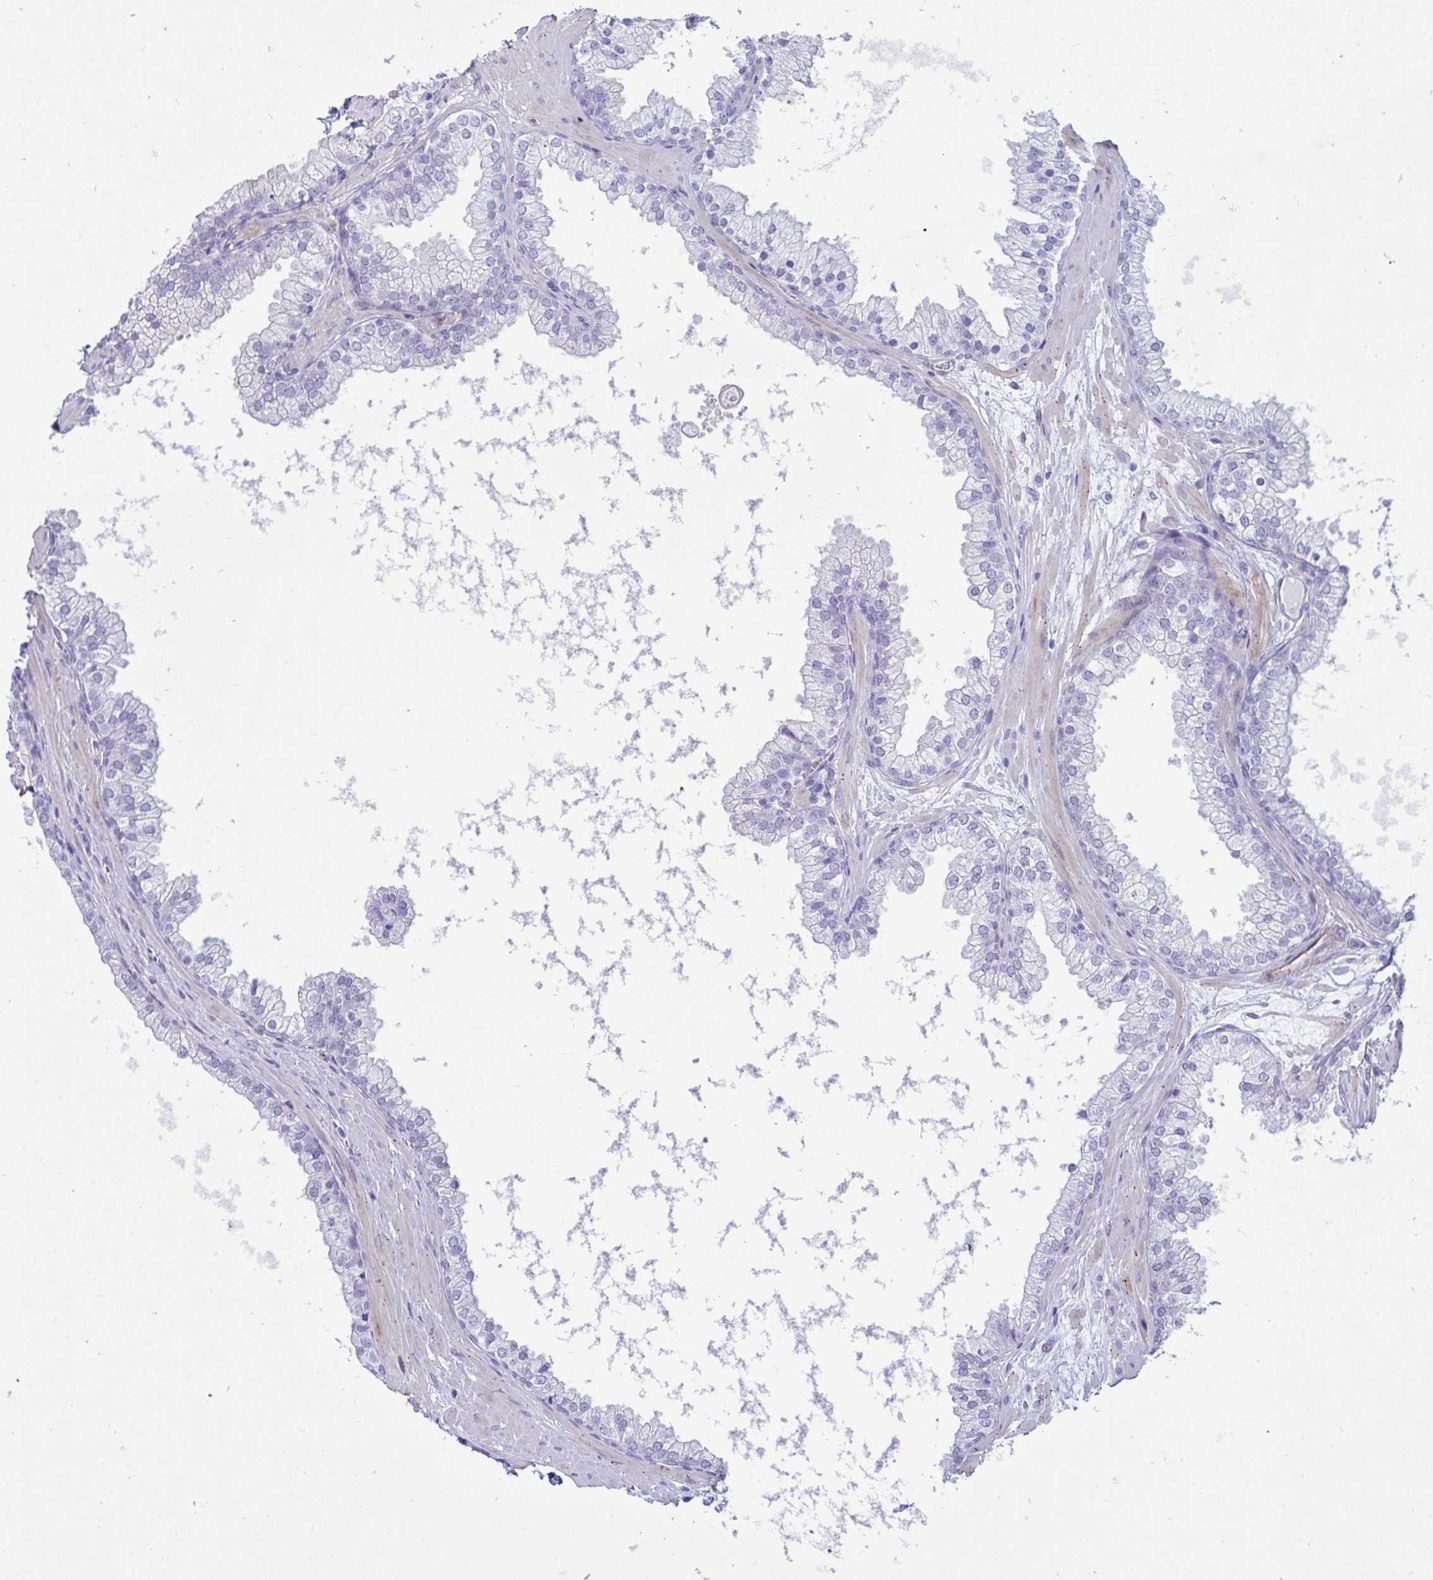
{"staining": {"intensity": "negative", "quantity": "none", "location": "none"}, "tissue": "prostate", "cell_type": "Glandular cells", "image_type": "normal", "snomed": [{"axis": "morphology", "description": "Normal tissue, NOS"}, {"axis": "topography", "description": "Prostate"}, {"axis": "topography", "description": "Peripheral nerve tissue"}], "caption": "Immunohistochemical staining of benign prostate reveals no significant expression in glandular cells.", "gene": "UBL3", "patient": {"sex": "male", "age": 61}}